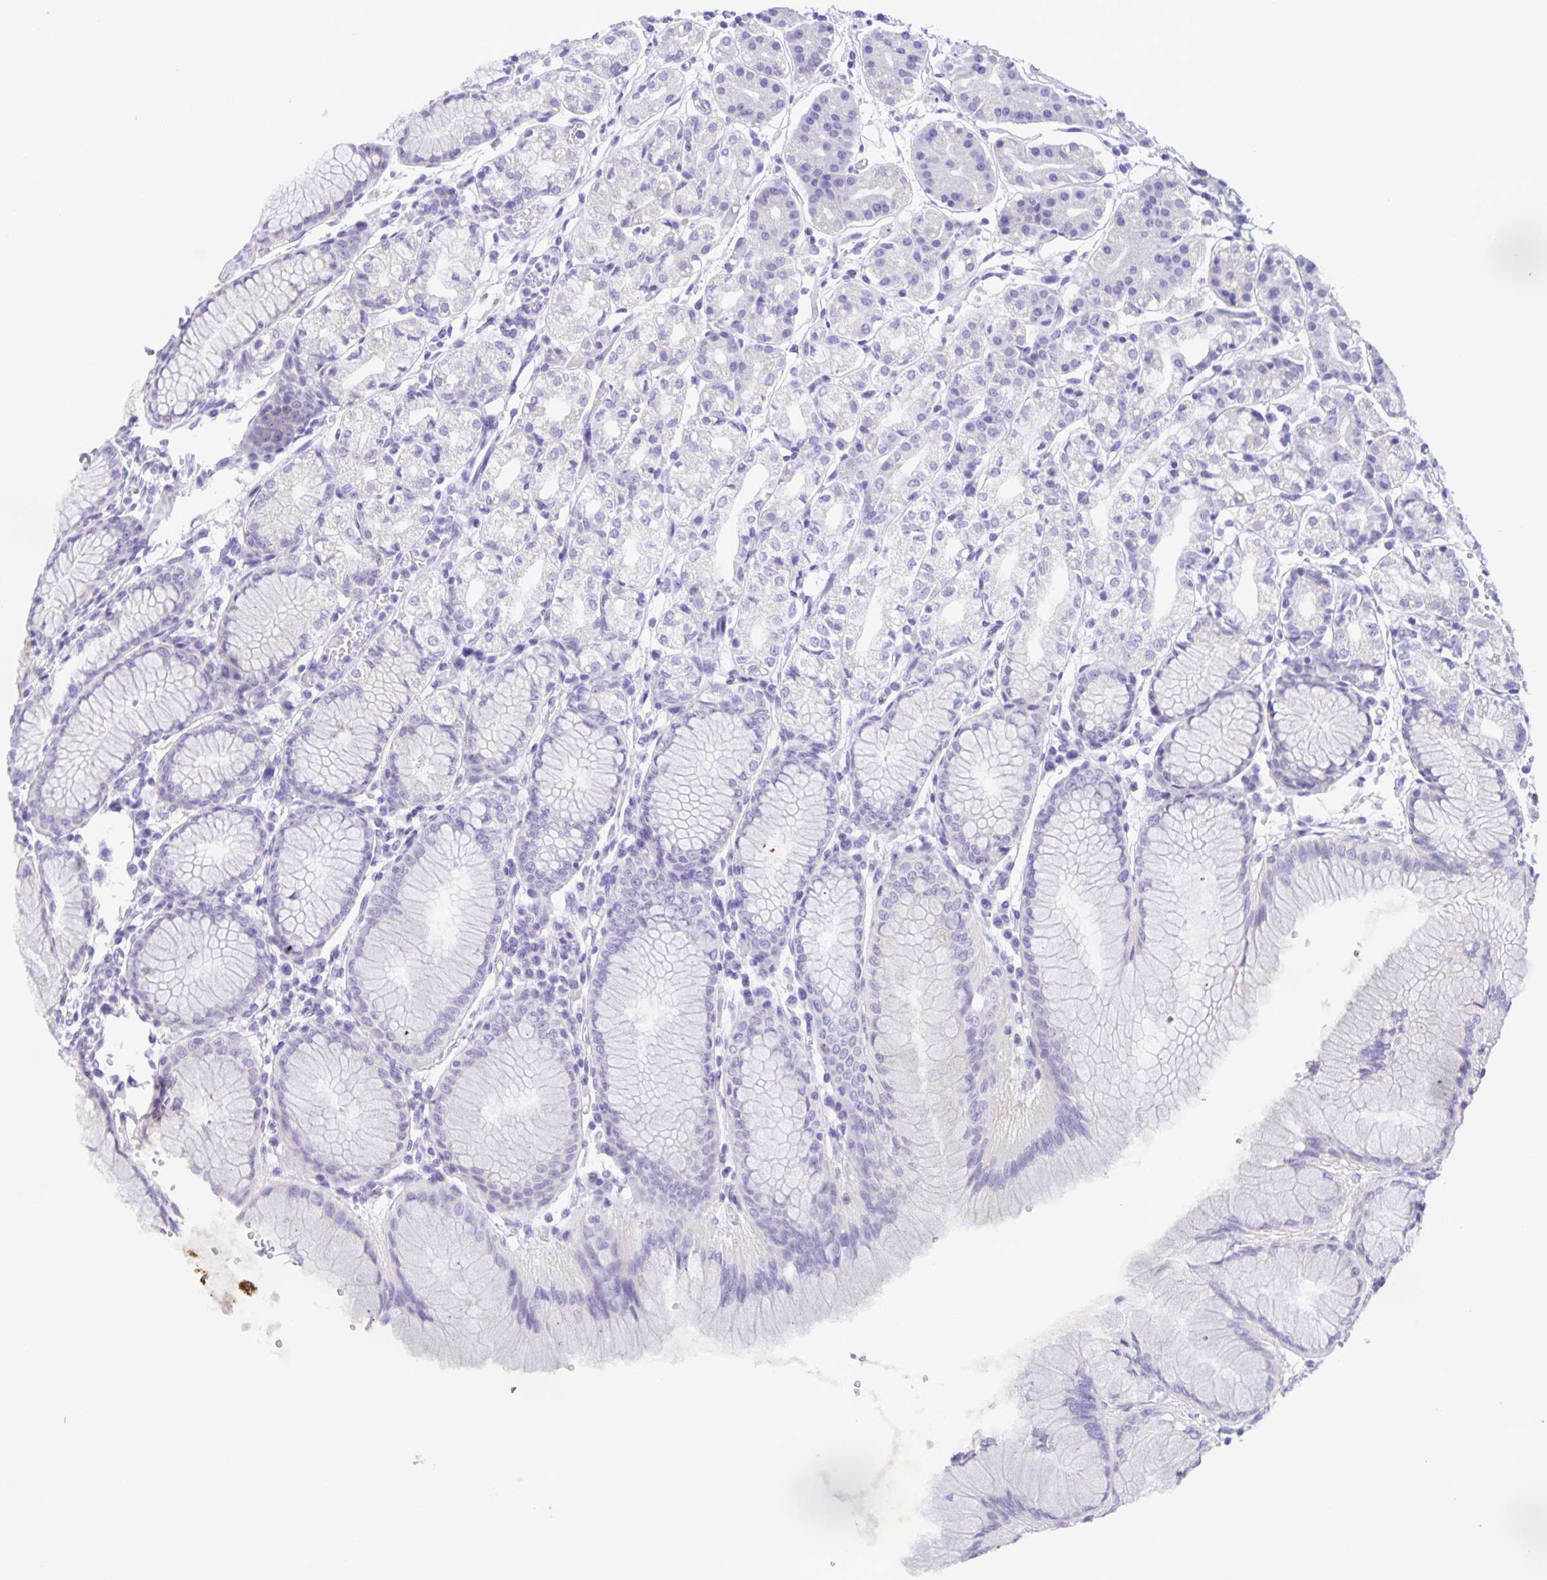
{"staining": {"intensity": "negative", "quantity": "none", "location": "none"}, "tissue": "stomach", "cell_type": "Glandular cells", "image_type": "normal", "snomed": [{"axis": "morphology", "description": "Normal tissue, NOS"}, {"axis": "topography", "description": "Stomach"}], "caption": "An IHC photomicrograph of unremarkable stomach is shown. There is no staining in glandular cells of stomach.", "gene": "CATSPER4", "patient": {"sex": "female", "age": 57}}